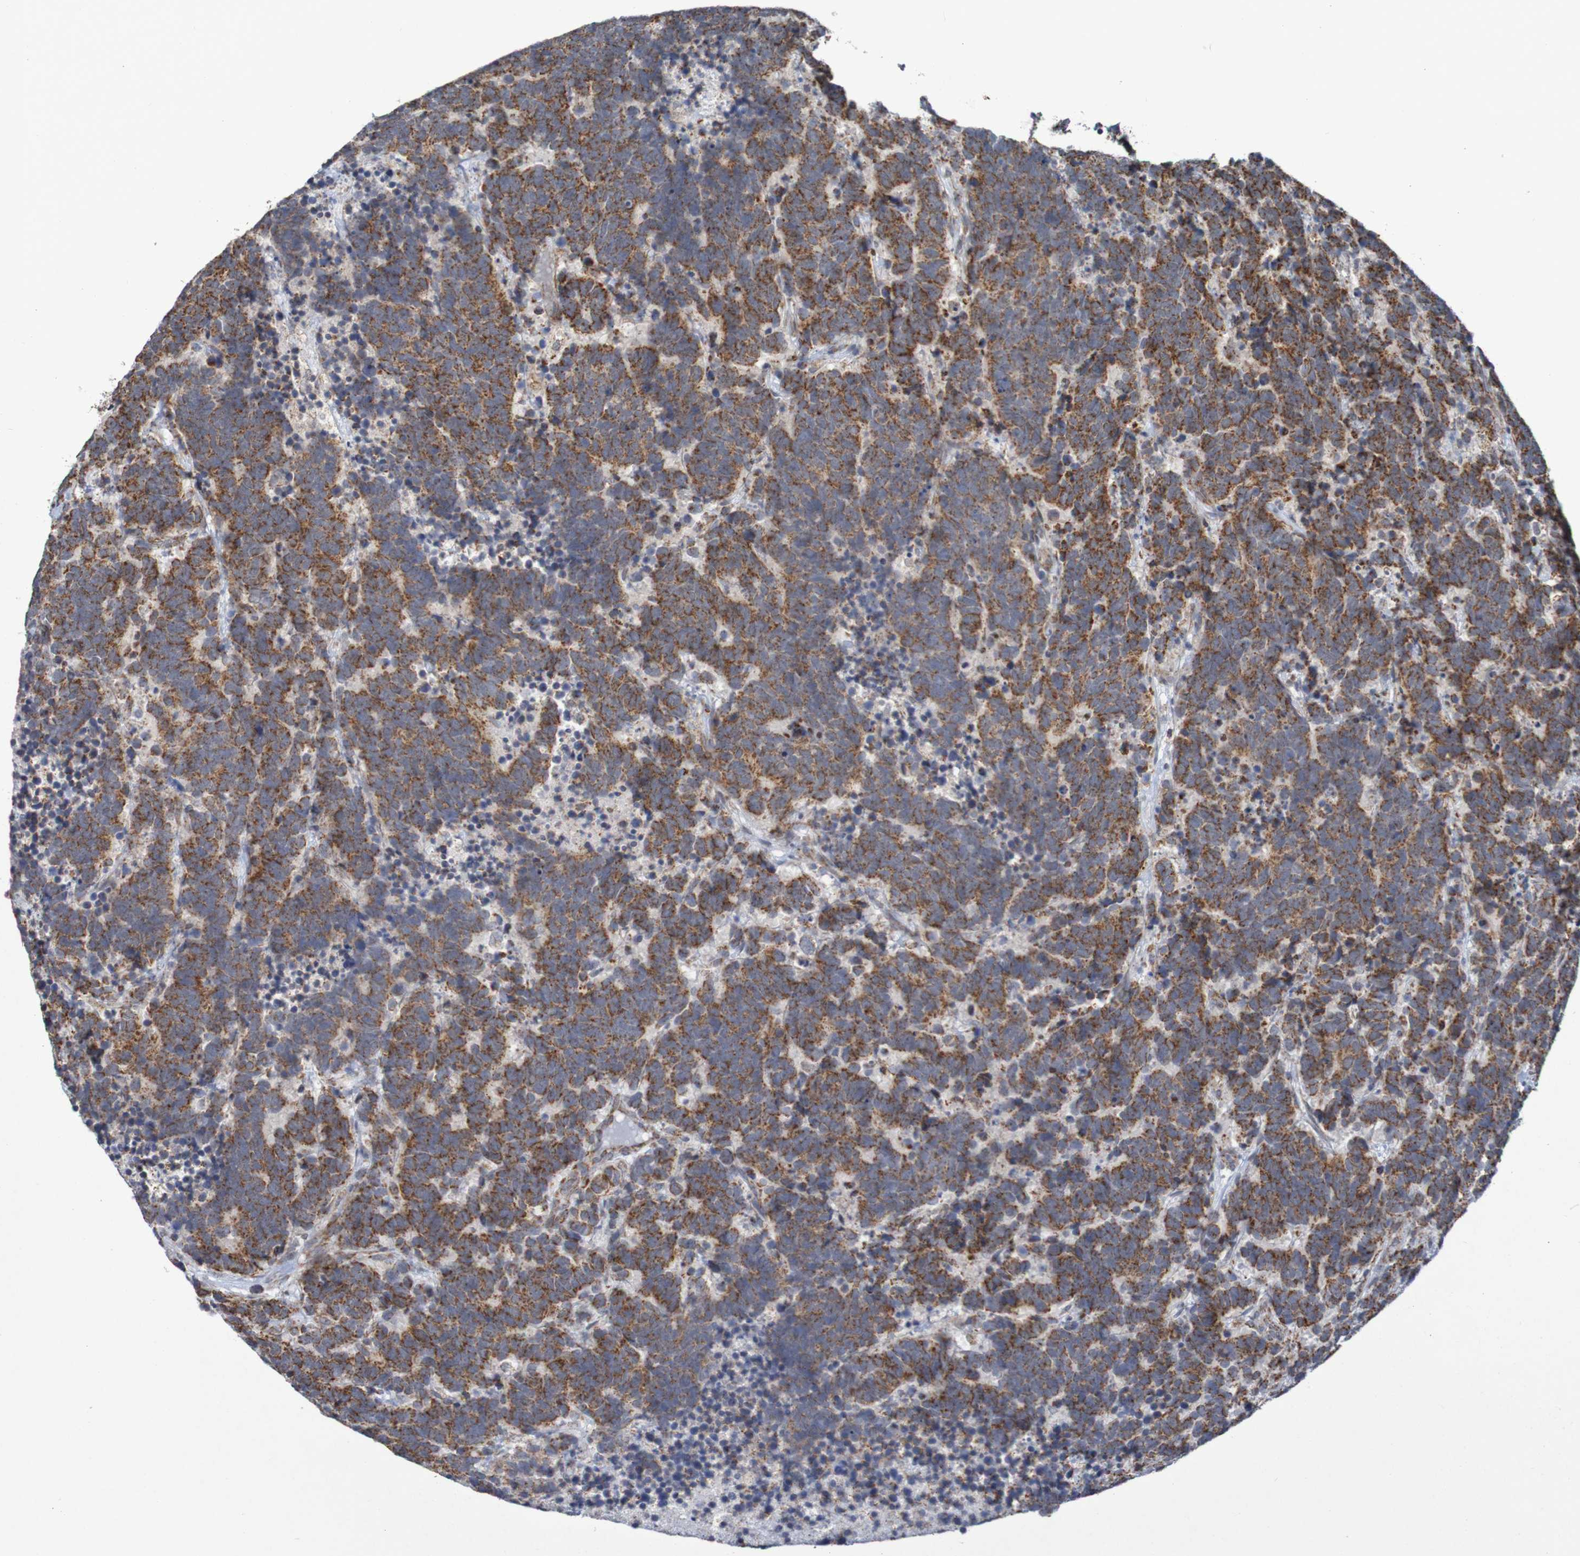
{"staining": {"intensity": "moderate", "quantity": ">75%", "location": "cytoplasmic/membranous"}, "tissue": "carcinoid", "cell_type": "Tumor cells", "image_type": "cancer", "snomed": [{"axis": "morphology", "description": "Carcinoma, NOS"}, {"axis": "morphology", "description": "Carcinoid, malignant, NOS"}, {"axis": "topography", "description": "Urinary bladder"}], "caption": "Tumor cells exhibit medium levels of moderate cytoplasmic/membranous expression in approximately >75% of cells in carcinoma. The staining was performed using DAB to visualize the protein expression in brown, while the nuclei were stained in blue with hematoxylin (Magnification: 20x).", "gene": "DVL1", "patient": {"sex": "male", "age": 57}}